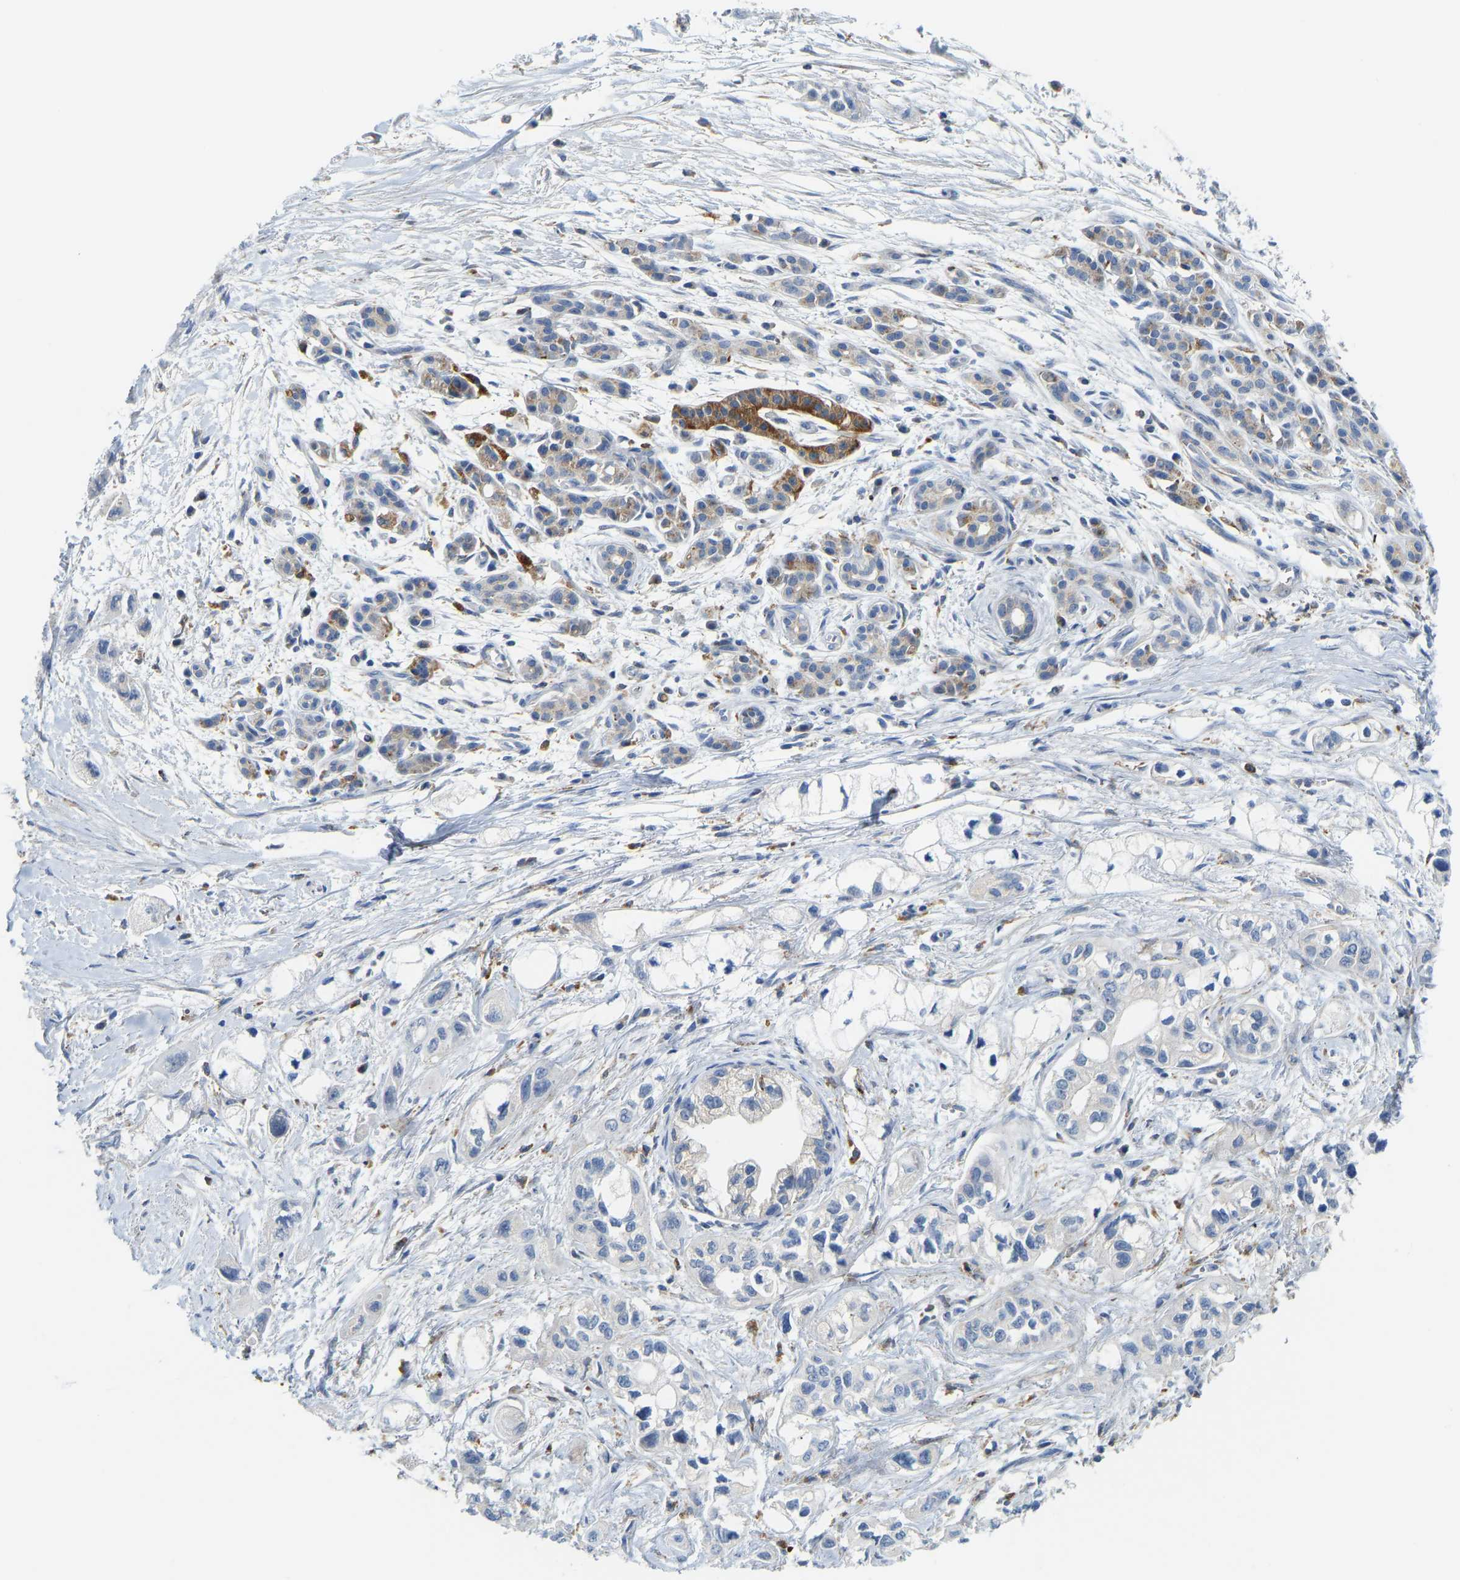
{"staining": {"intensity": "negative", "quantity": "none", "location": "none"}, "tissue": "pancreatic cancer", "cell_type": "Tumor cells", "image_type": "cancer", "snomed": [{"axis": "morphology", "description": "Adenocarcinoma, NOS"}, {"axis": "topography", "description": "Pancreas"}], "caption": "Protein analysis of pancreatic cancer demonstrates no significant expression in tumor cells.", "gene": "ATP6V1E1", "patient": {"sex": "male", "age": 74}}